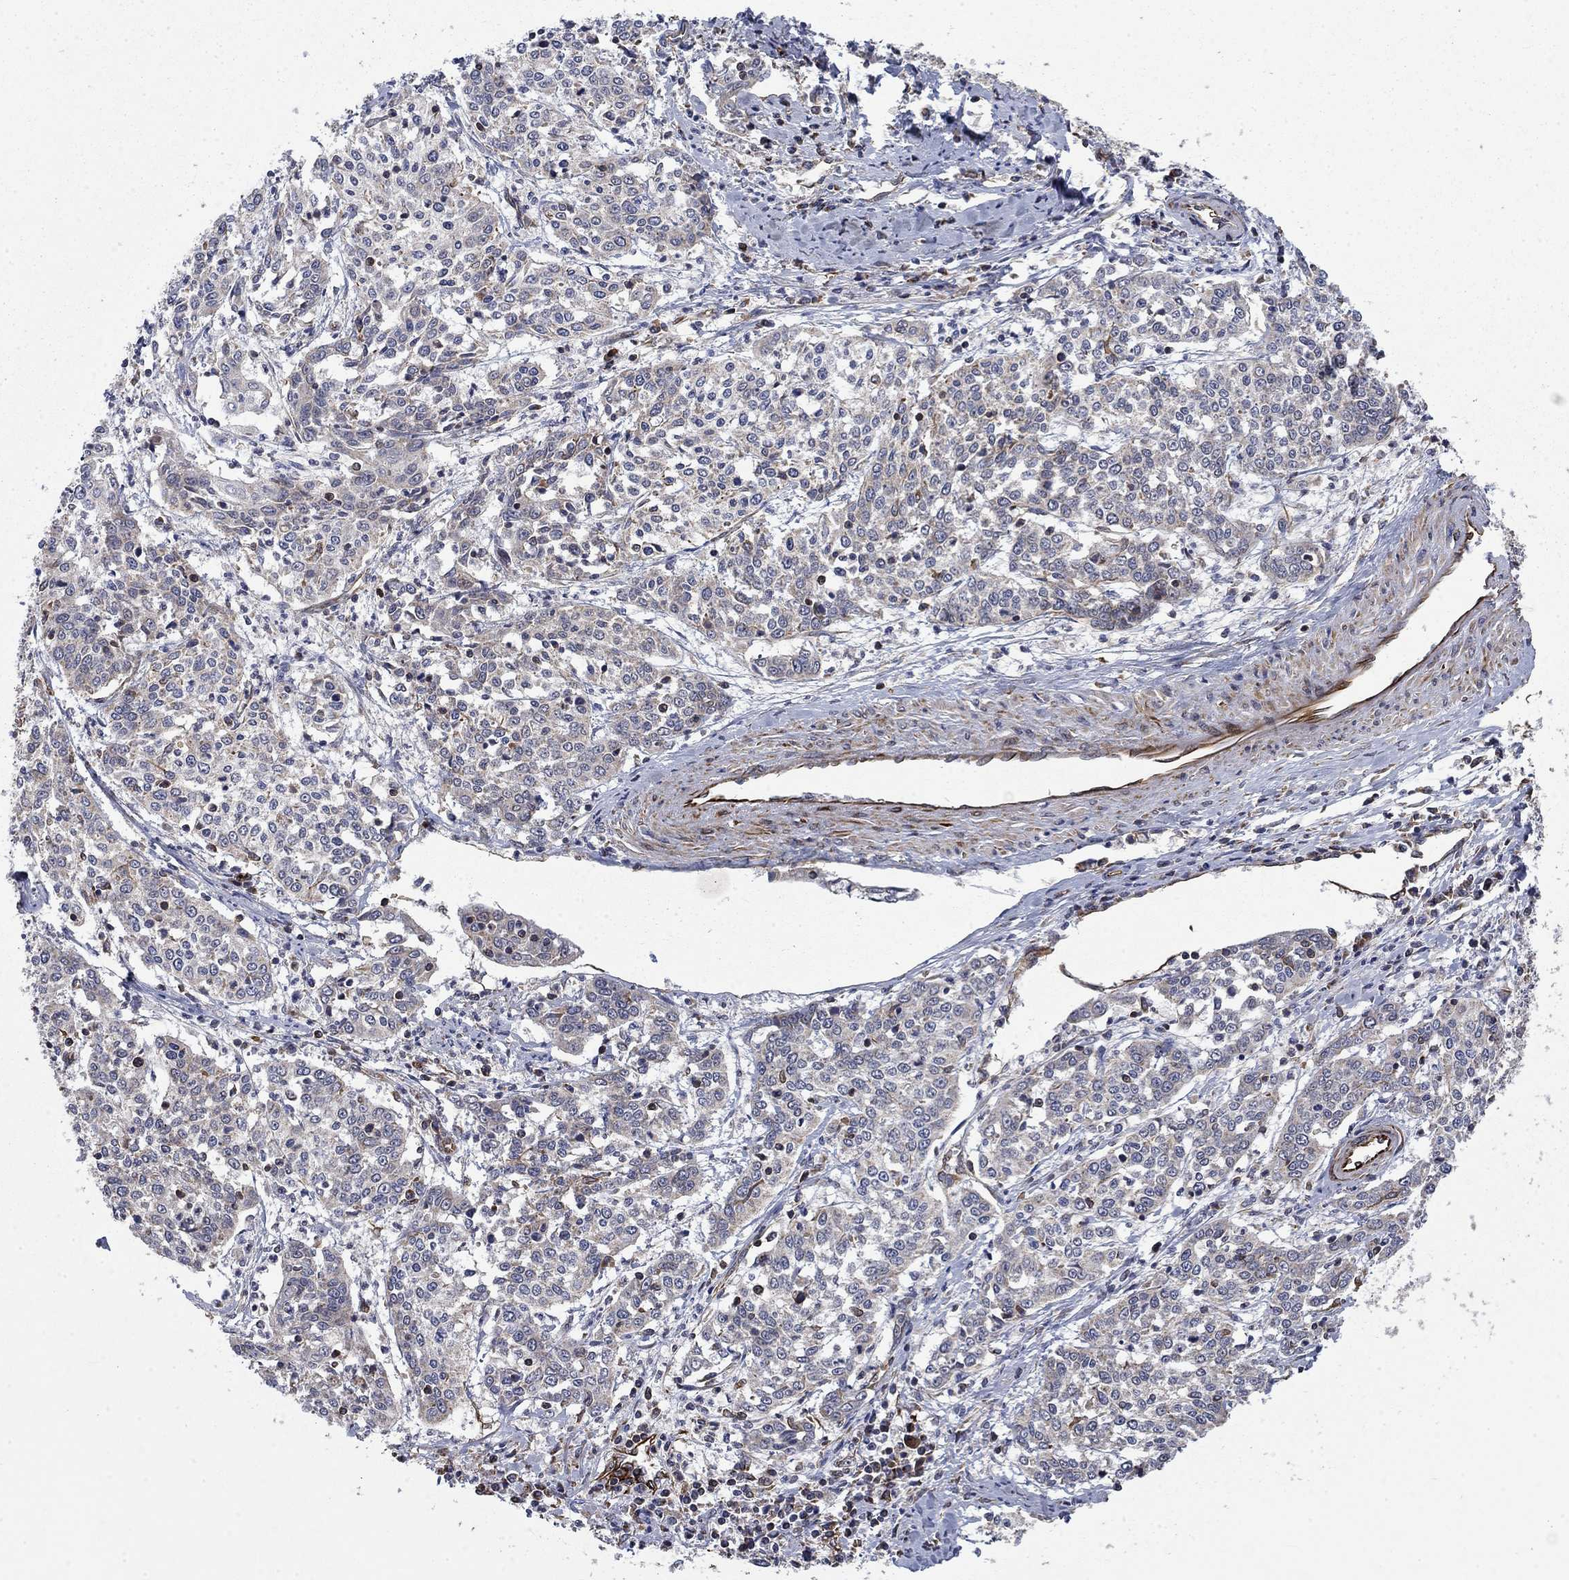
{"staining": {"intensity": "negative", "quantity": "none", "location": "none"}, "tissue": "cervical cancer", "cell_type": "Tumor cells", "image_type": "cancer", "snomed": [{"axis": "morphology", "description": "Squamous cell carcinoma, NOS"}, {"axis": "topography", "description": "Cervix"}], "caption": "Cervical squamous cell carcinoma was stained to show a protein in brown. There is no significant expression in tumor cells. (Stains: DAB IHC with hematoxylin counter stain, Microscopy: brightfield microscopy at high magnification).", "gene": "NDUFC1", "patient": {"sex": "female", "age": 41}}